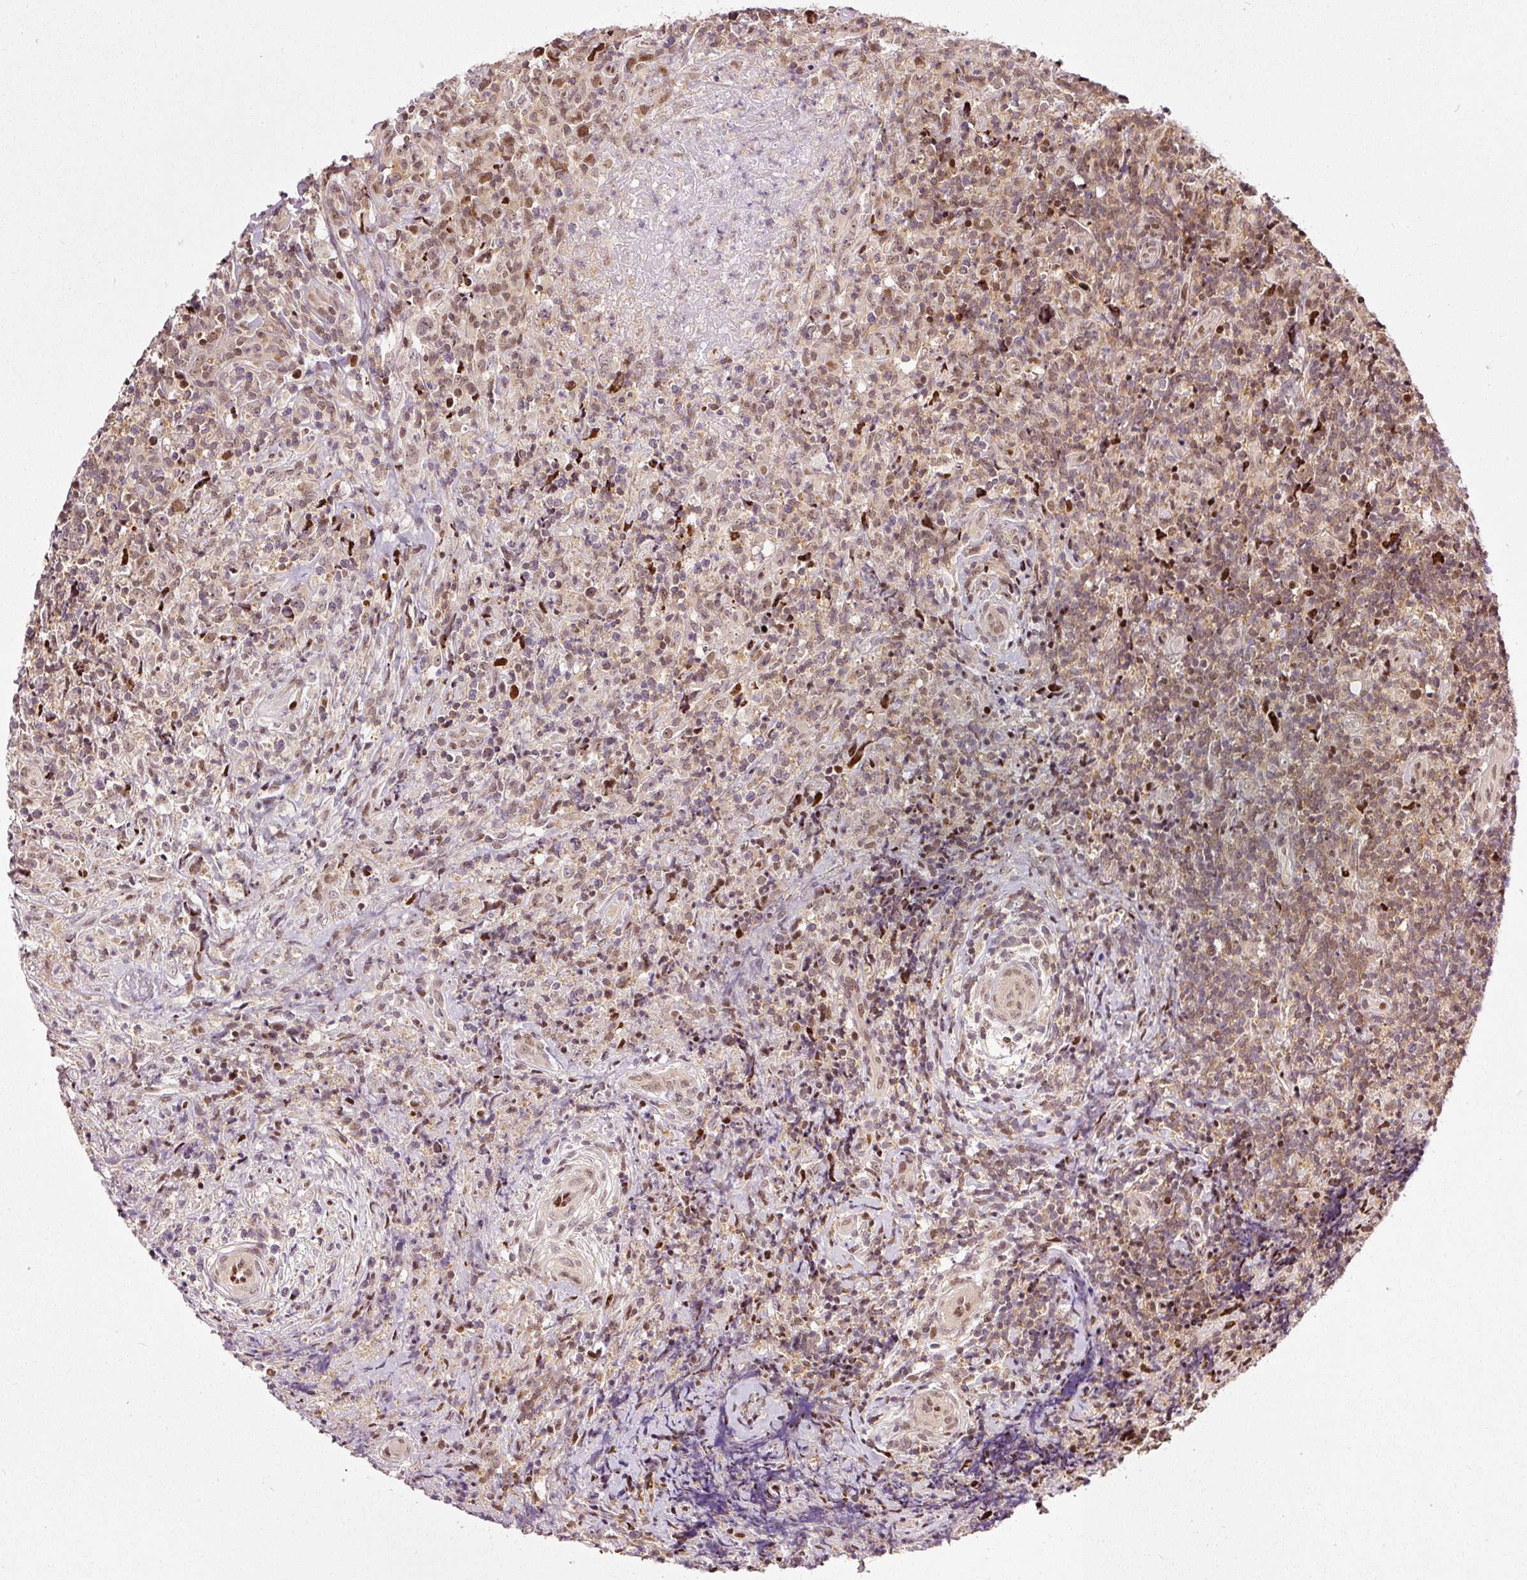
{"staining": {"intensity": "weak", "quantity": "25%-75%", "location": "nuclear"}, "tissue": "lymphoma", "cell_type": "Tumor cells", "image_type": "cancer", "snomed": [{"axis": "morphology", "description": "Hodgkin's disease, NOS"}, {"axis": "topography", "description": "Lymph node"}], "caption": "Immunohistochemical staining of human lymphoma shows low levels of weak nuclear protein staining in approximately 25%-75% of tumor cells.", "gene": "ZNF778", "patient": {"sex": "female", "age": 18}}